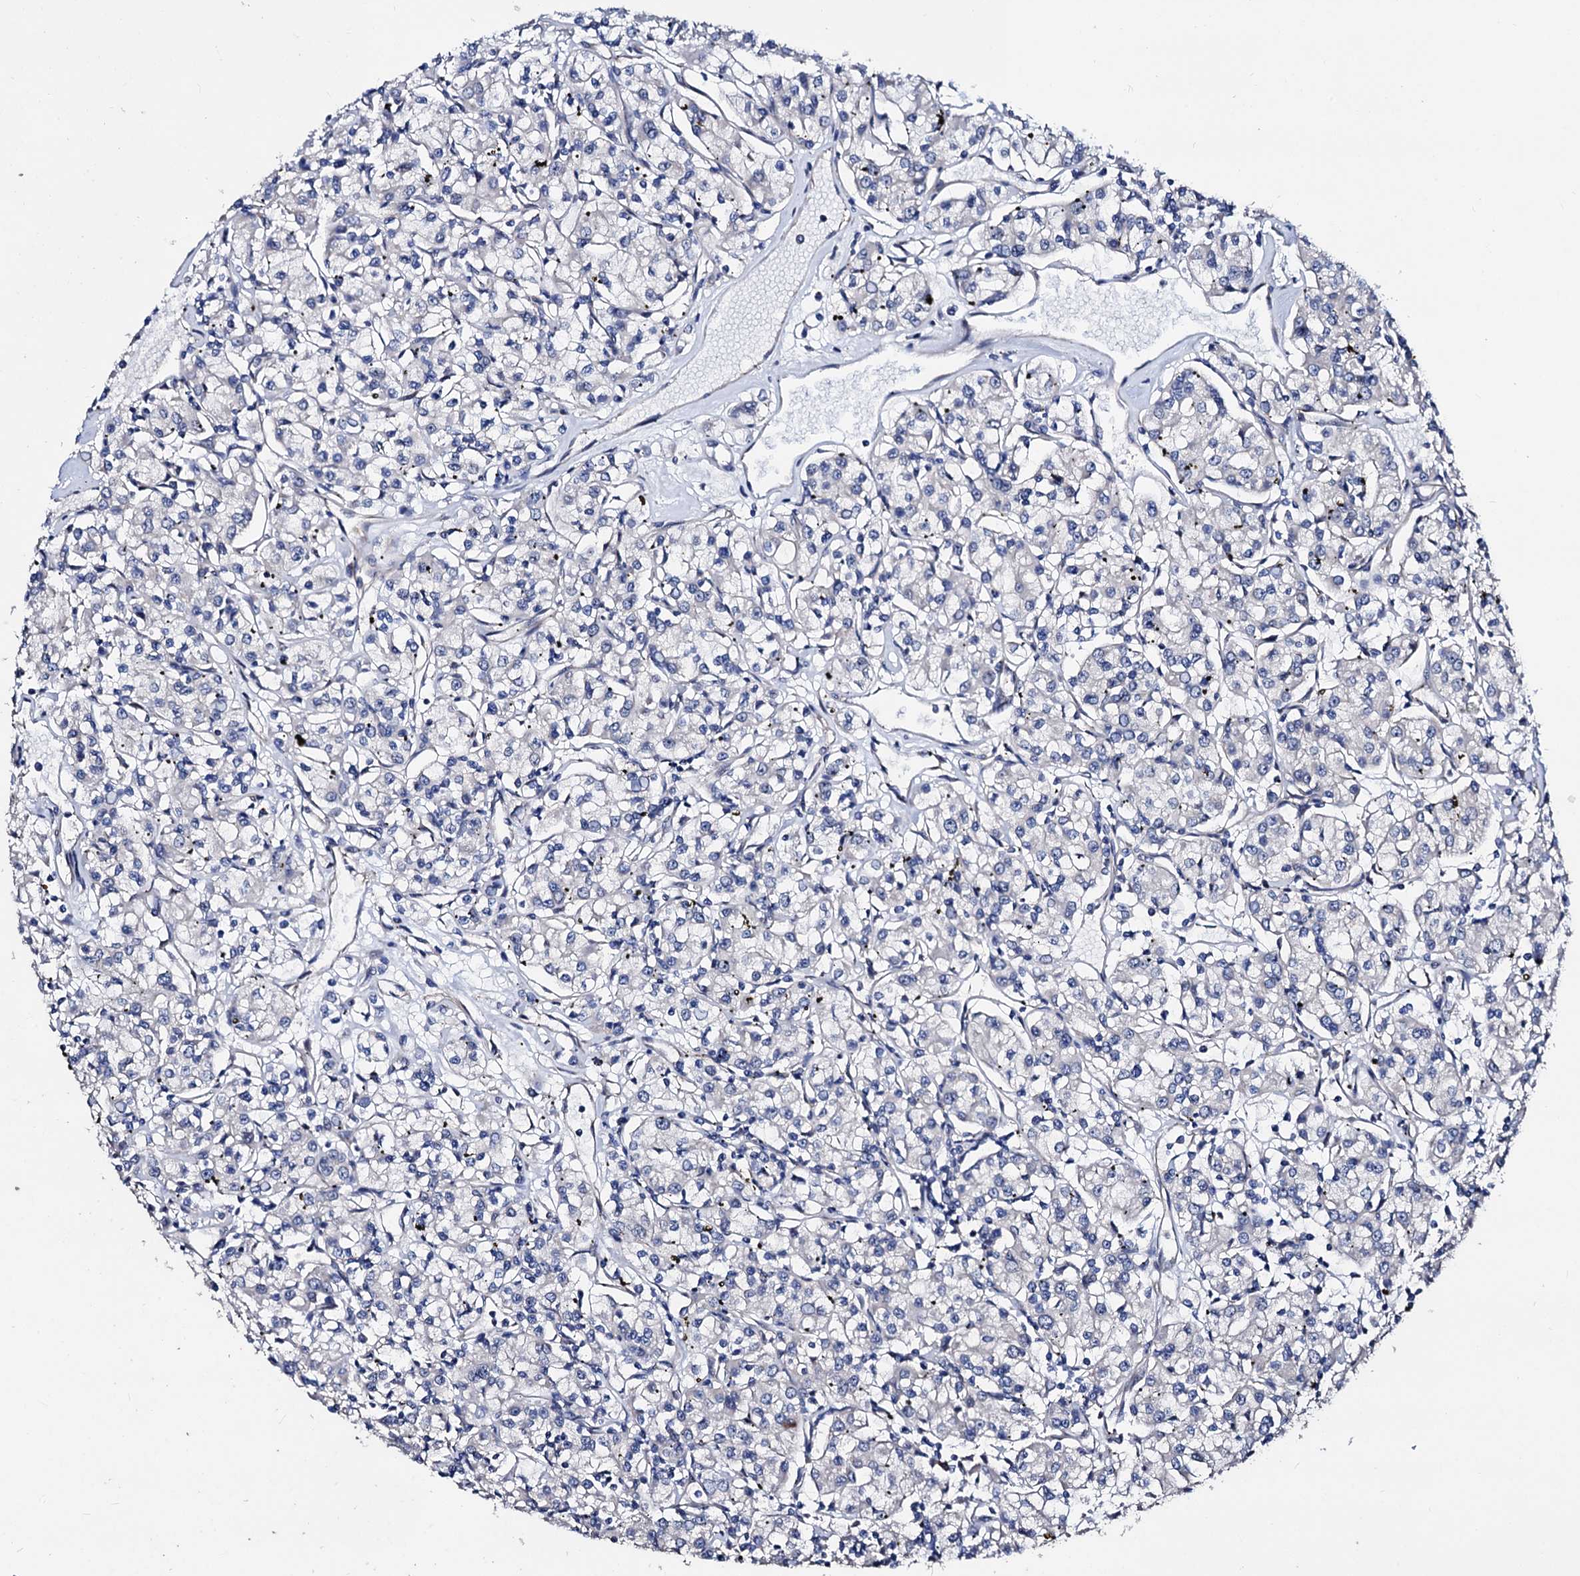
{"staining": {"intensity": "negative", "quantity": "none", "location": "none"}, "tissue": "renal cancer", "cell_type": "Tumor cells", "image_type": "cancer", "snomed": [{"axis": "morphology", "description": "Adenocarcinoma, NOS"}, {"axis": "topography", "description": "Kidney"}], "caption": "The micrograph reveals no staining of tumor cells in renal cancer.", "gene": "AKAP11", "patient": {"sex": "female", "age": 59}}